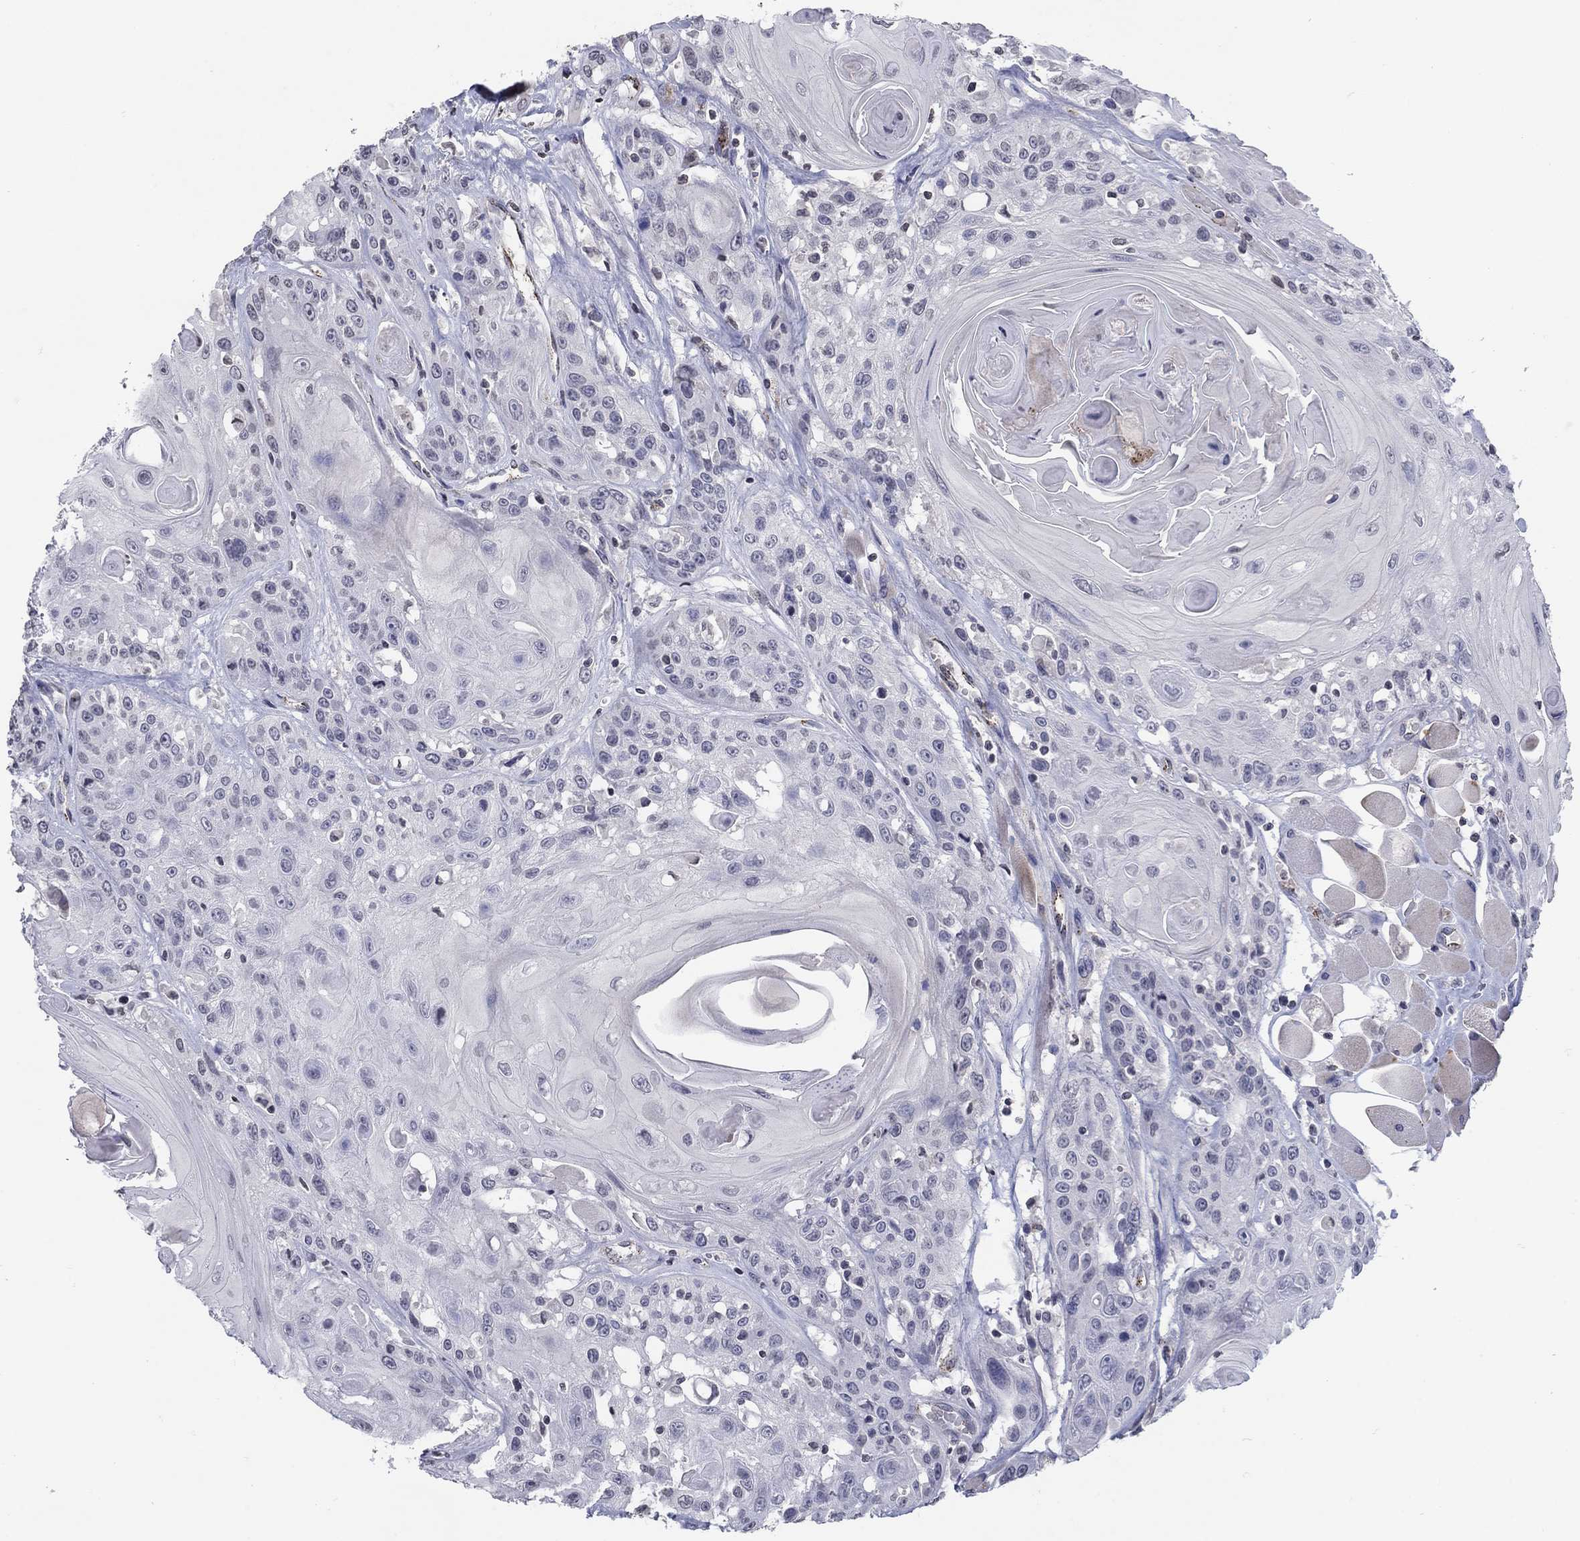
{"staining": {"intensity": "negative", "quantity": "none", "location": "none"}, "tissue": "head and neck cancer", "cell_type": "Tumor cells", "image_type": "cancer", "snomed": [{"axis": "morphology", "description": "Squamous cell carcinoma, NOS"}, {"axis": "topography", "description": "Head-Neck"}], "caption": "The image demonstrates no staining of tumor cells in head and neck cancer.", "gene": "TINAG", "patient": {"sex": "female", "age": 59}}